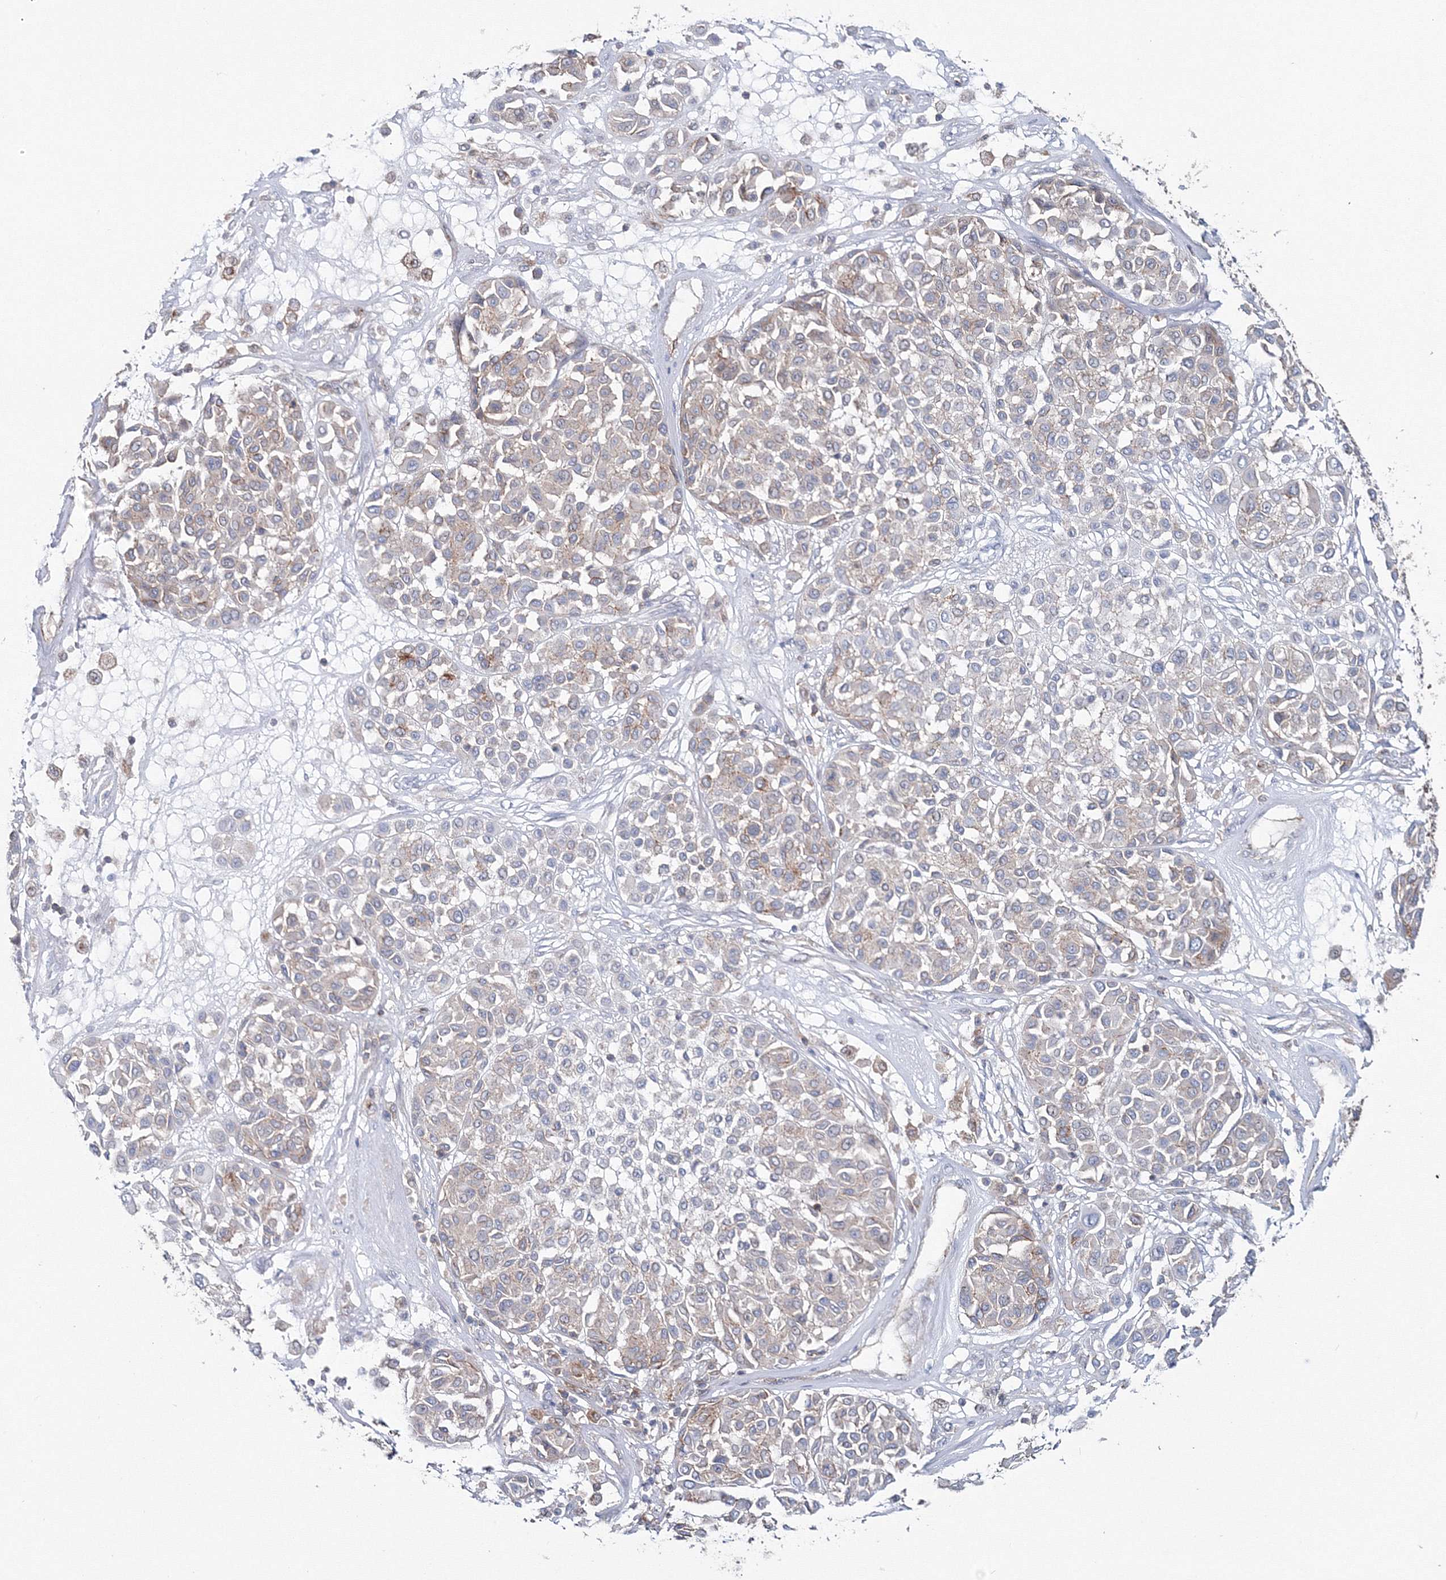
{"staining": {"intensity": "negative", "quantity": "none", "location": "none"}, "tissue": "melanoma", "cell_type": "Tumor cells", "image_type": "cancer", "snomed": [{"axis": "morphology", "description": "Malignant melanoma, Metastatic site"}, {"axis": "topography", "description": "Soft tissue"}], "caption": "The image reveals no significant staining in tumor cells of malignant melanoma (metastatic site).", "gene": "GGA2", "patient": {"sex": "male", "age": 41}}